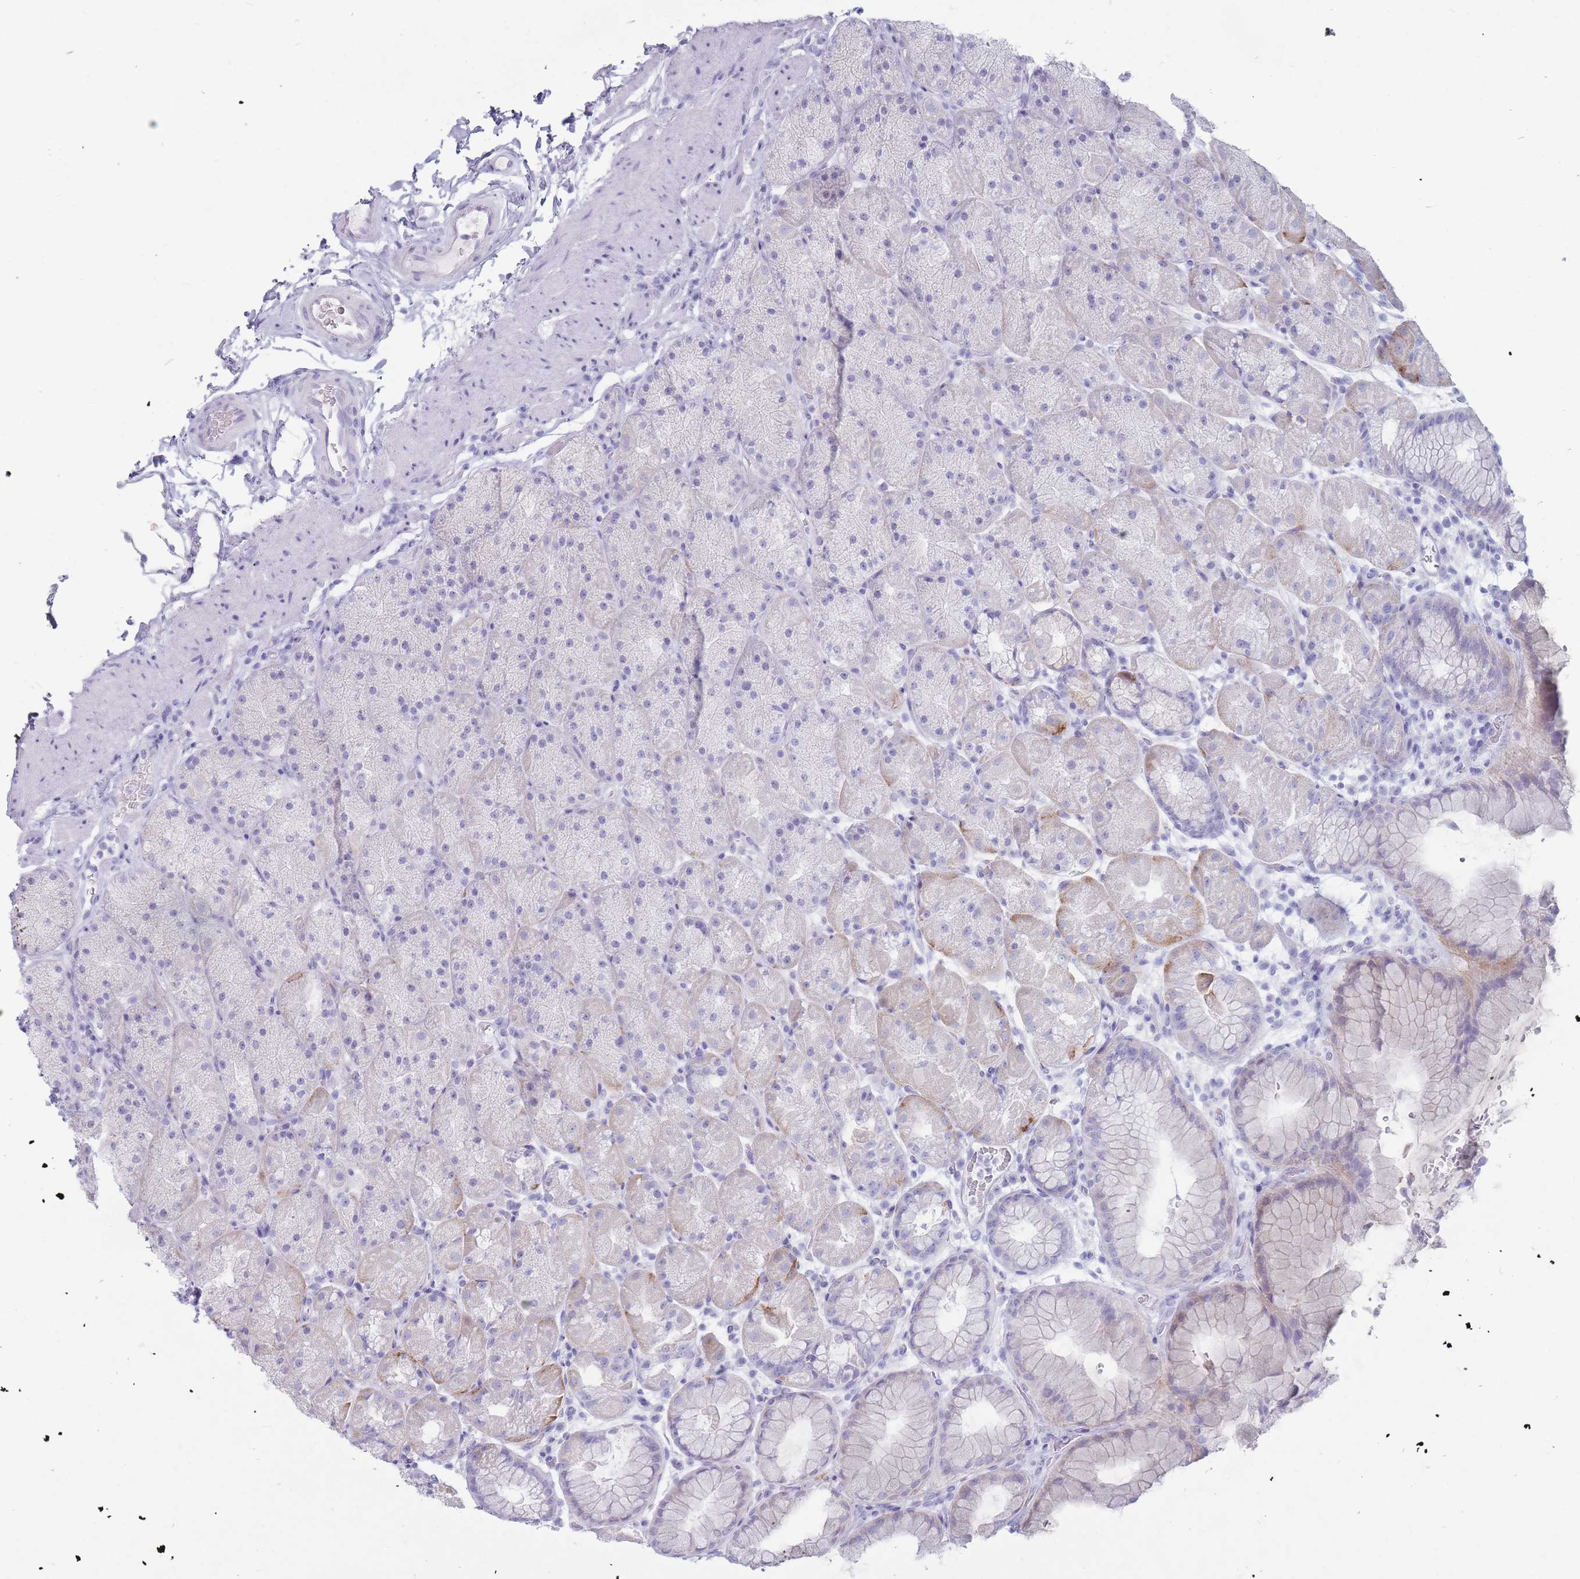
{"staining": {"intensity": "moderate", "quantity": "<25%", "location": "cytoplasmic/membranous"}, "tissue": "stomach", "cell_type": "Glandular cells", "image_type": "normal", "snomed": [{"axis": "morphology", "description": "Normal tissue, NOS"}, {"axis": "topography", "description": "Stomach, upper"}, {"axis": "topography", "description": "Stomach, lower"}], "caption": "Protein staining reveals moderate cytoplasmic/membranous staining in approximately <25% of glandular cells in benign stomach. (brown staining indicates protein expression, while blue staining denotes nuclei).", "gene": "ST3GAL5", "patient": {"sex": "male", "age": 67}}